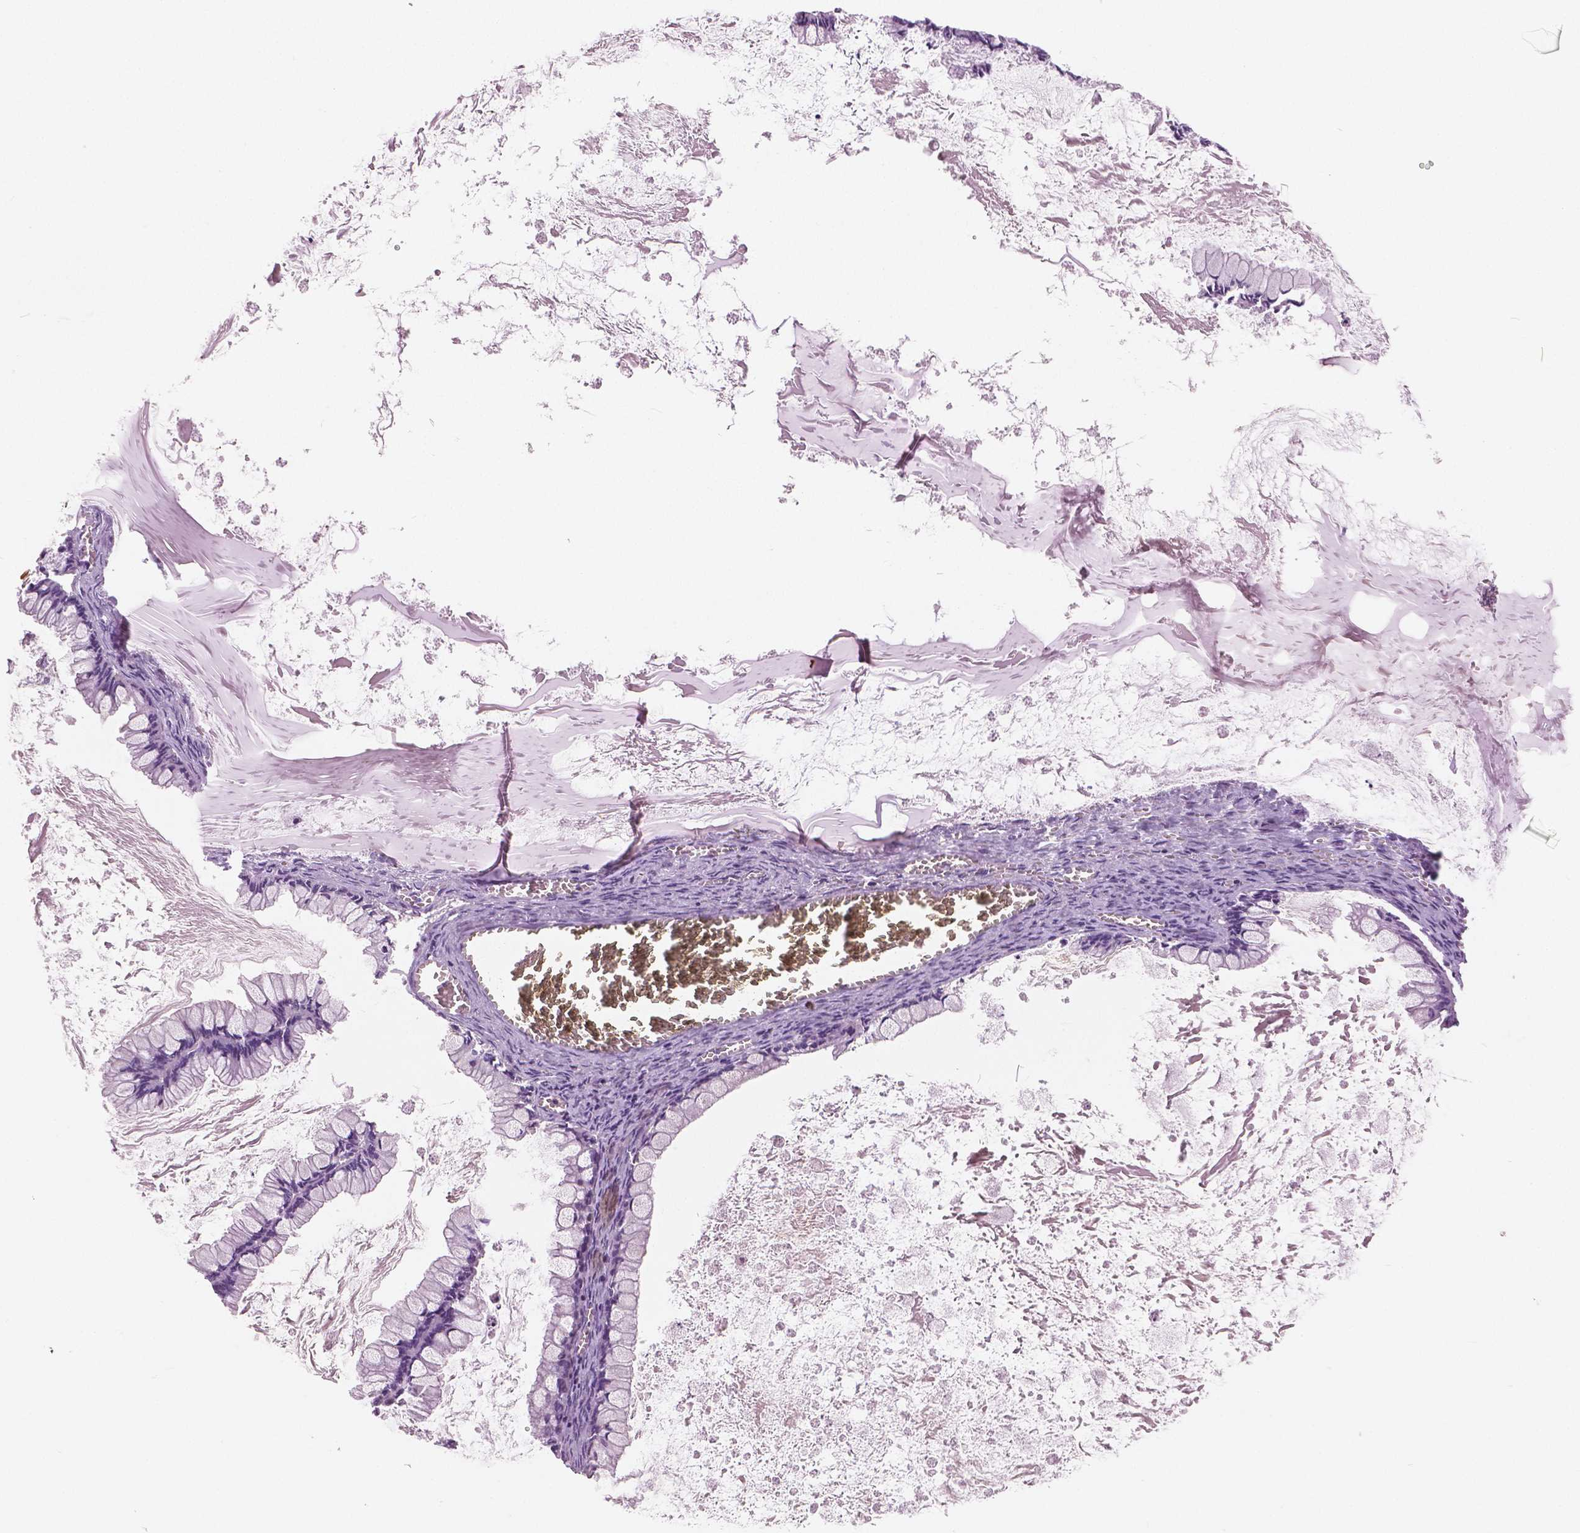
{"staining": {"intensity": "negative", "quantity": "none", "location": "none"}, "tissue": "ovarian cancer", "cell_type": "Tumor cells", "image_type": "cancer", "snomed": [{"axis": "morphology", "description": "Cystadenocarcinoma, mucinous, NOS"}, {"axis": "topography", "description": "Ovary"}], "caption": "This is an immunohistochemistry (IHC) photomicrograph of ovarian cancer. There is no positivity in tumor cells.", "gene": "GALM", "patient": {"sex": "female", "age": 67}}